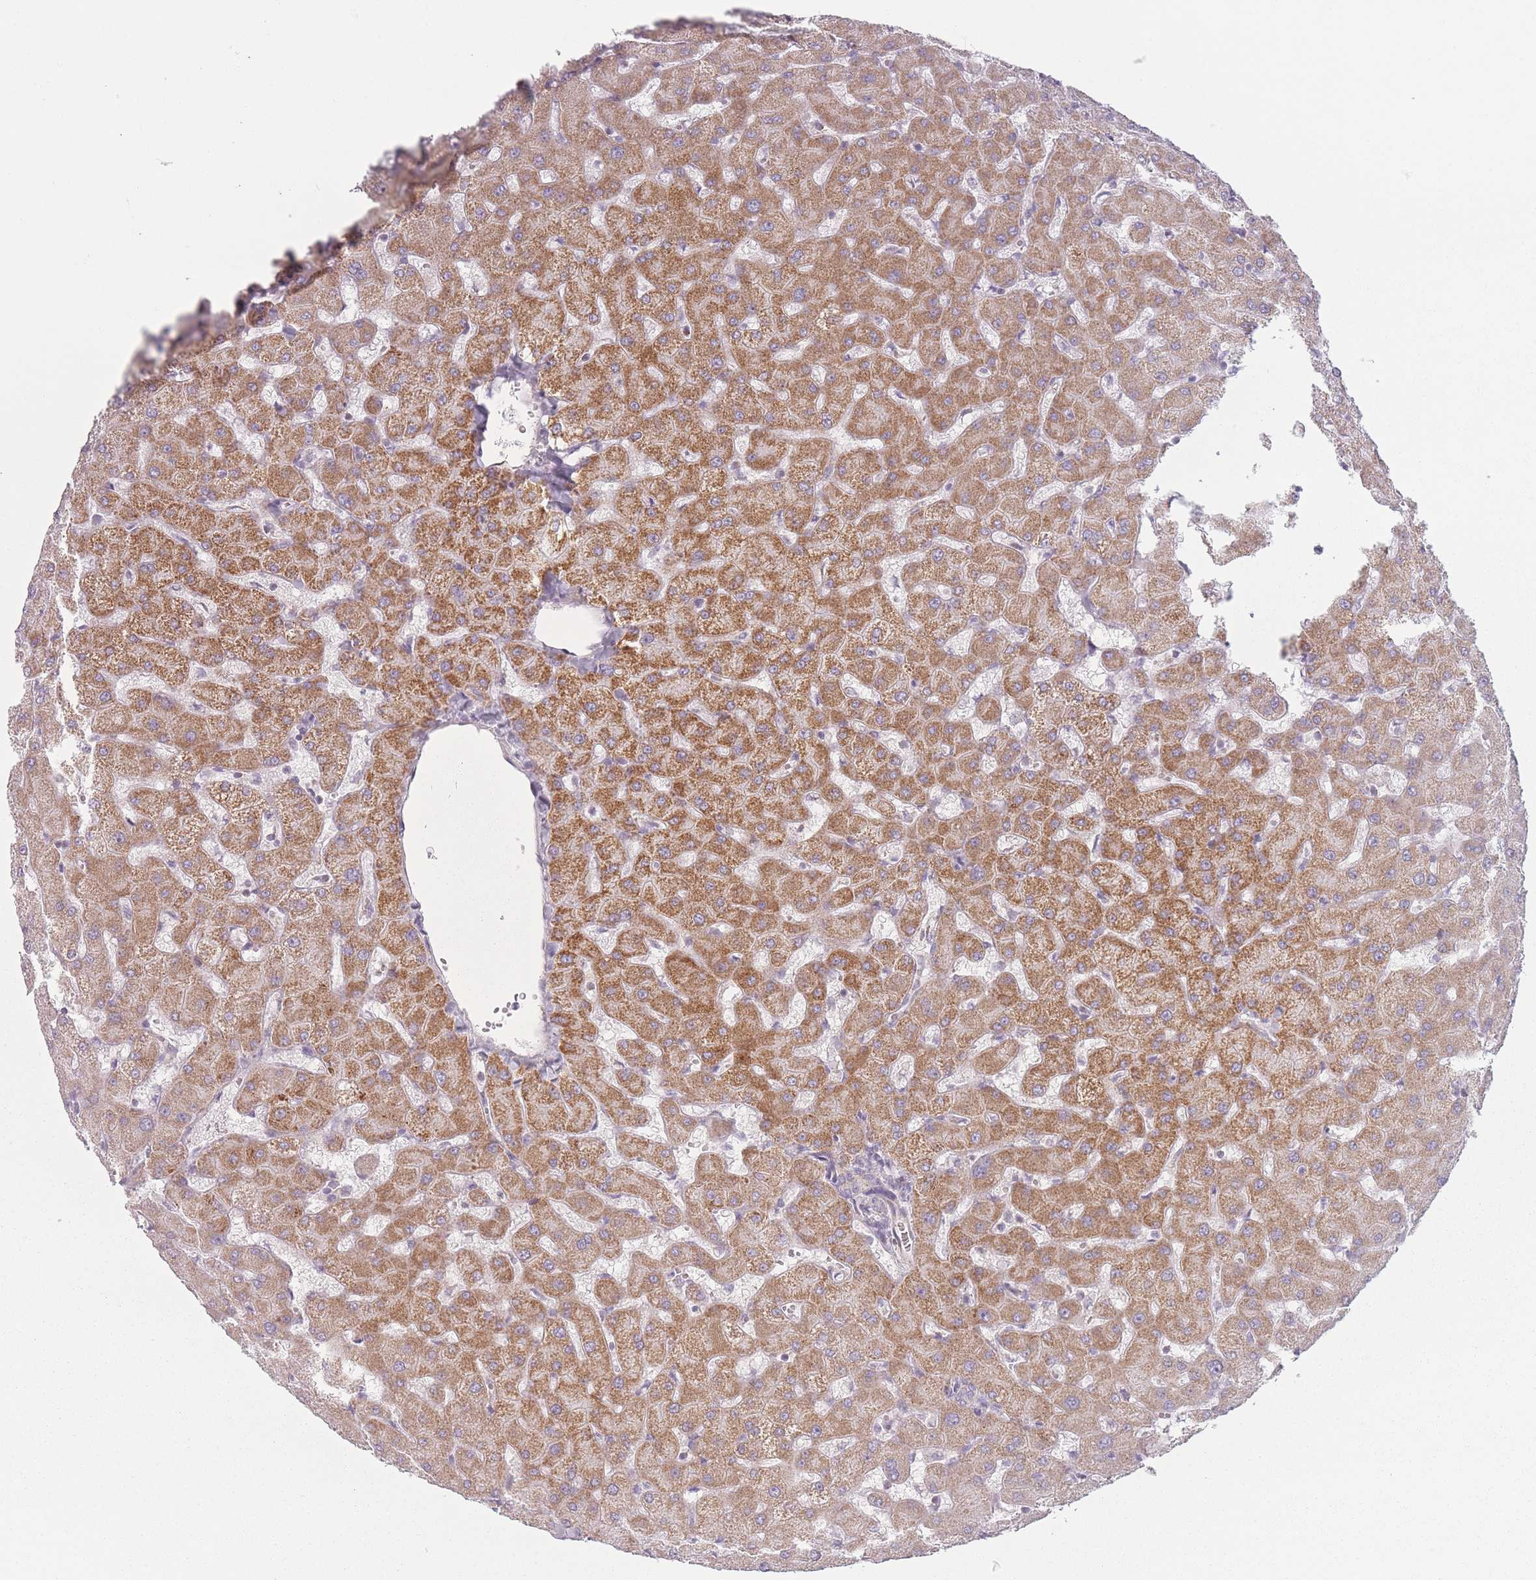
{"staining": {"intensity": "negative", "quantity": "none", "location": "none"}, "tissue": "liver", "cell_type": "Cholangiocytes", "image_type": "normal", "snomed": [{"axis": "morphology", "description": "Normal tissue, NOS"}, {"axis": "topography", "description": "Liver"}], "caption": "Cholangiocytes are negative for brown protein staining in normal liver.", "gene": "DCHS1", "patient": {"sex": "female", "age": 63}}